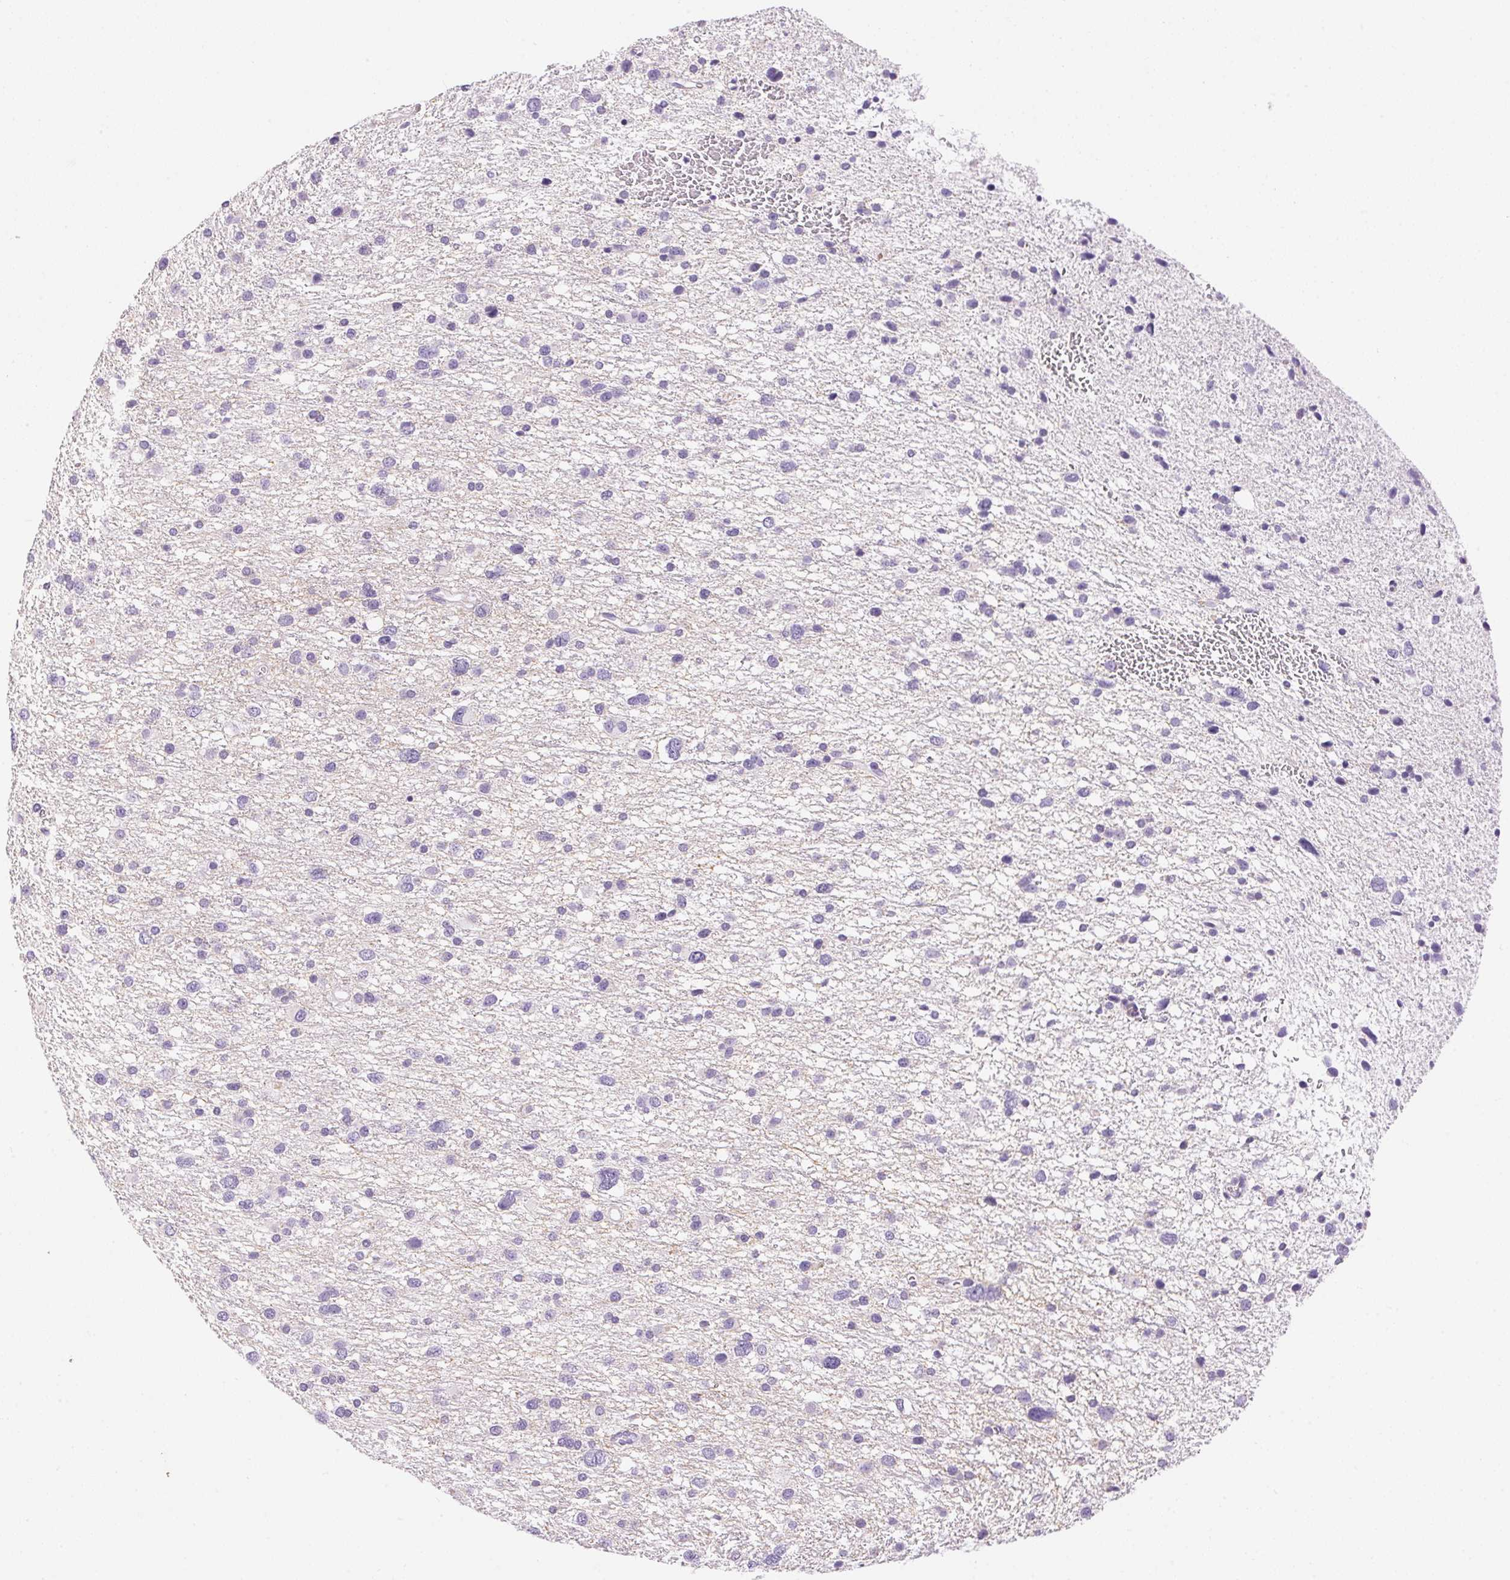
{"staining": {"intensity": "negative", "quantity": "none", "location": "none"}, "tissue": "glioma", "cell_type": "Tumor cells", "image_type": "cancer", "snomed": [{"axis": "morphology", "description": "Glioma, malignant, Low grade"}, {"axis": "topography", "description": "Brain"}], "caption": "This is an immunohistochemistry (IHC) photomicrograph of human glioma. There is no staining in tumor cells.", "gene": "PNLIPRP3", "patient": {"sex": "female", "age": 55}}